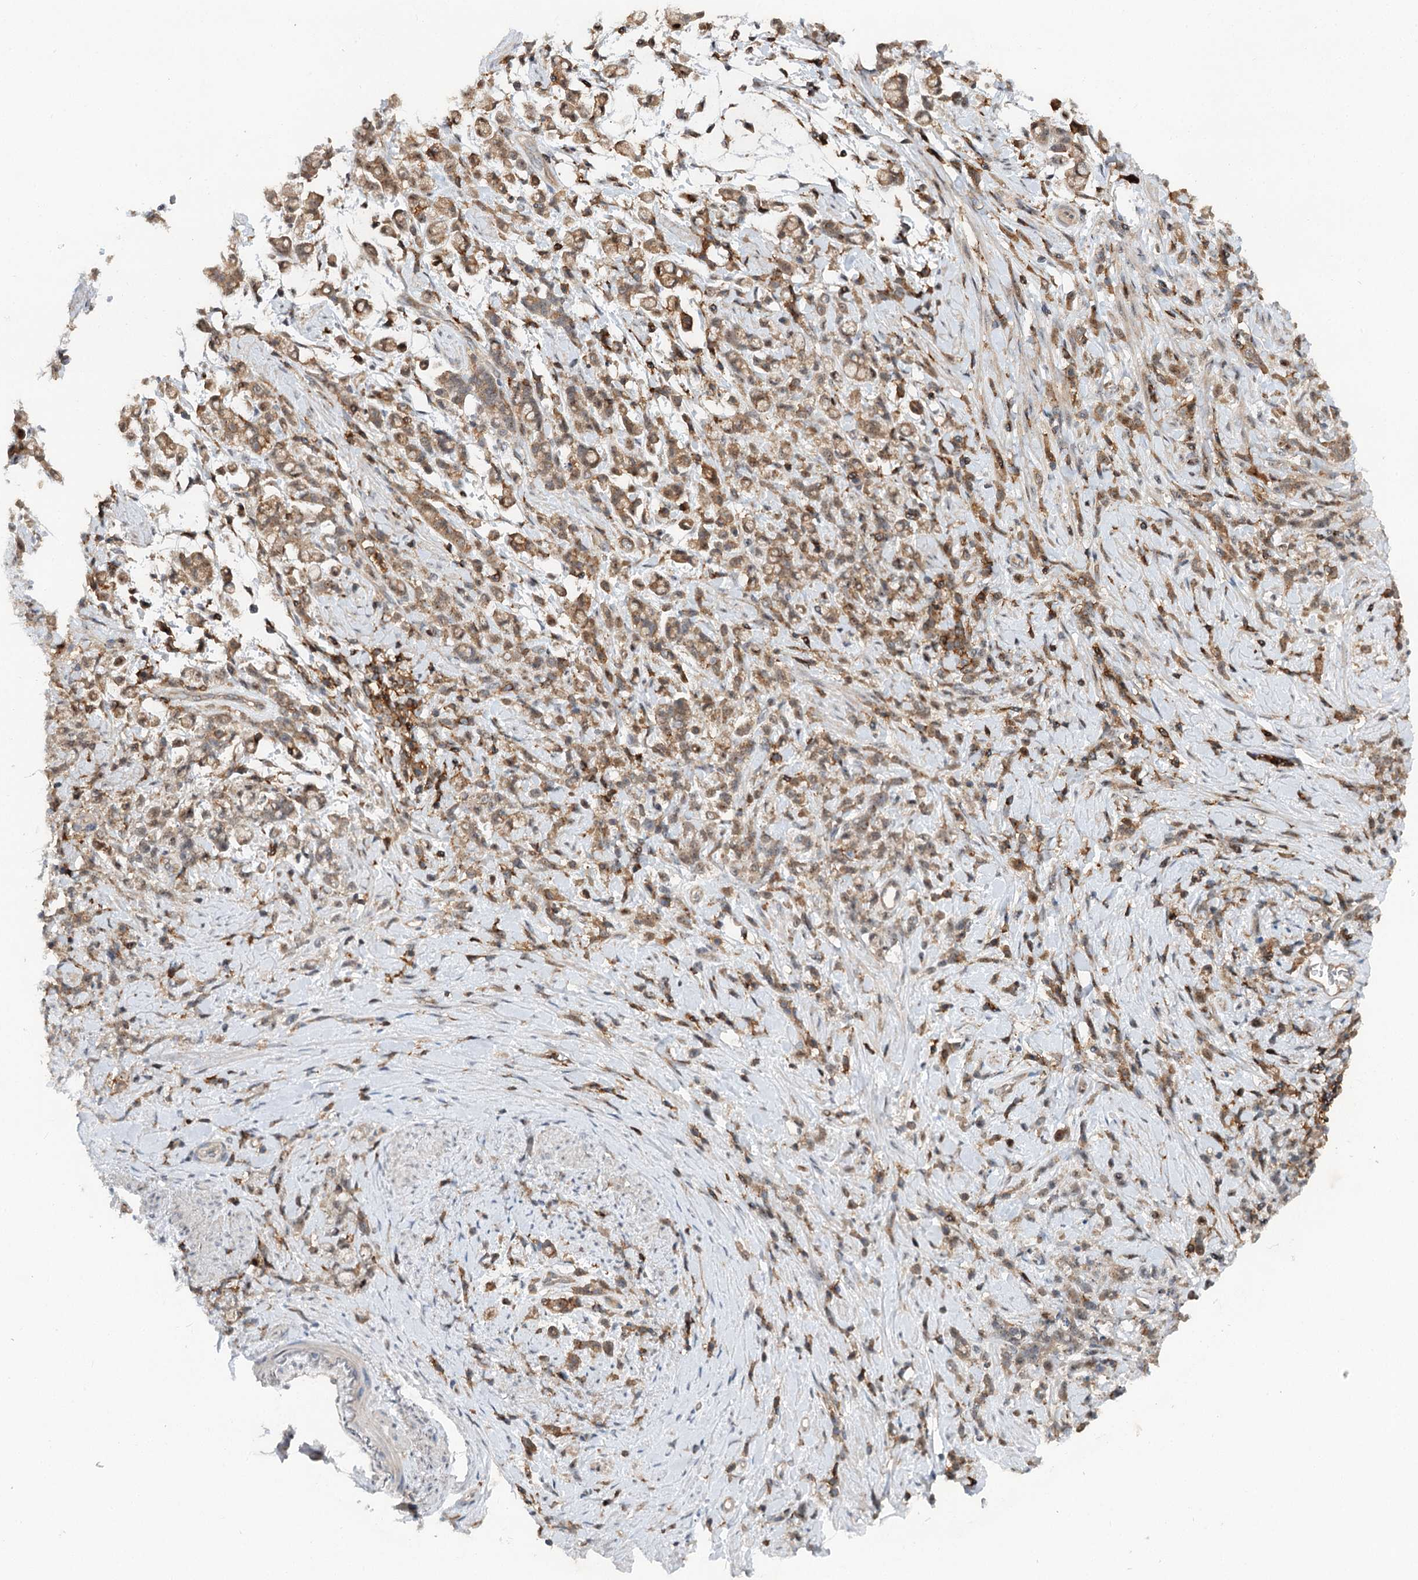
{"staining": {"intensity": "moderate", "quantity": ">75%", "location": "cytoplasmic/membranous"}, "tissue": "stomach cancer", "cell_type": "Tumor cells", "image_type": "cancer", "snomed": [{"axis": "morphology", "description": "Adenocarcinoma, NOS"}, {"axis": "topography", "description": "Stomach"}], "caption": "Protein positivity by immunohistochemistry exhibits moderate cytoplasmic/membranous expression in approximately >75% of tumor cells in stomach cancer (adenocarcinoma).", "gene": "CDC42SE2", "patient": {"sex": "female", "age": 60}}